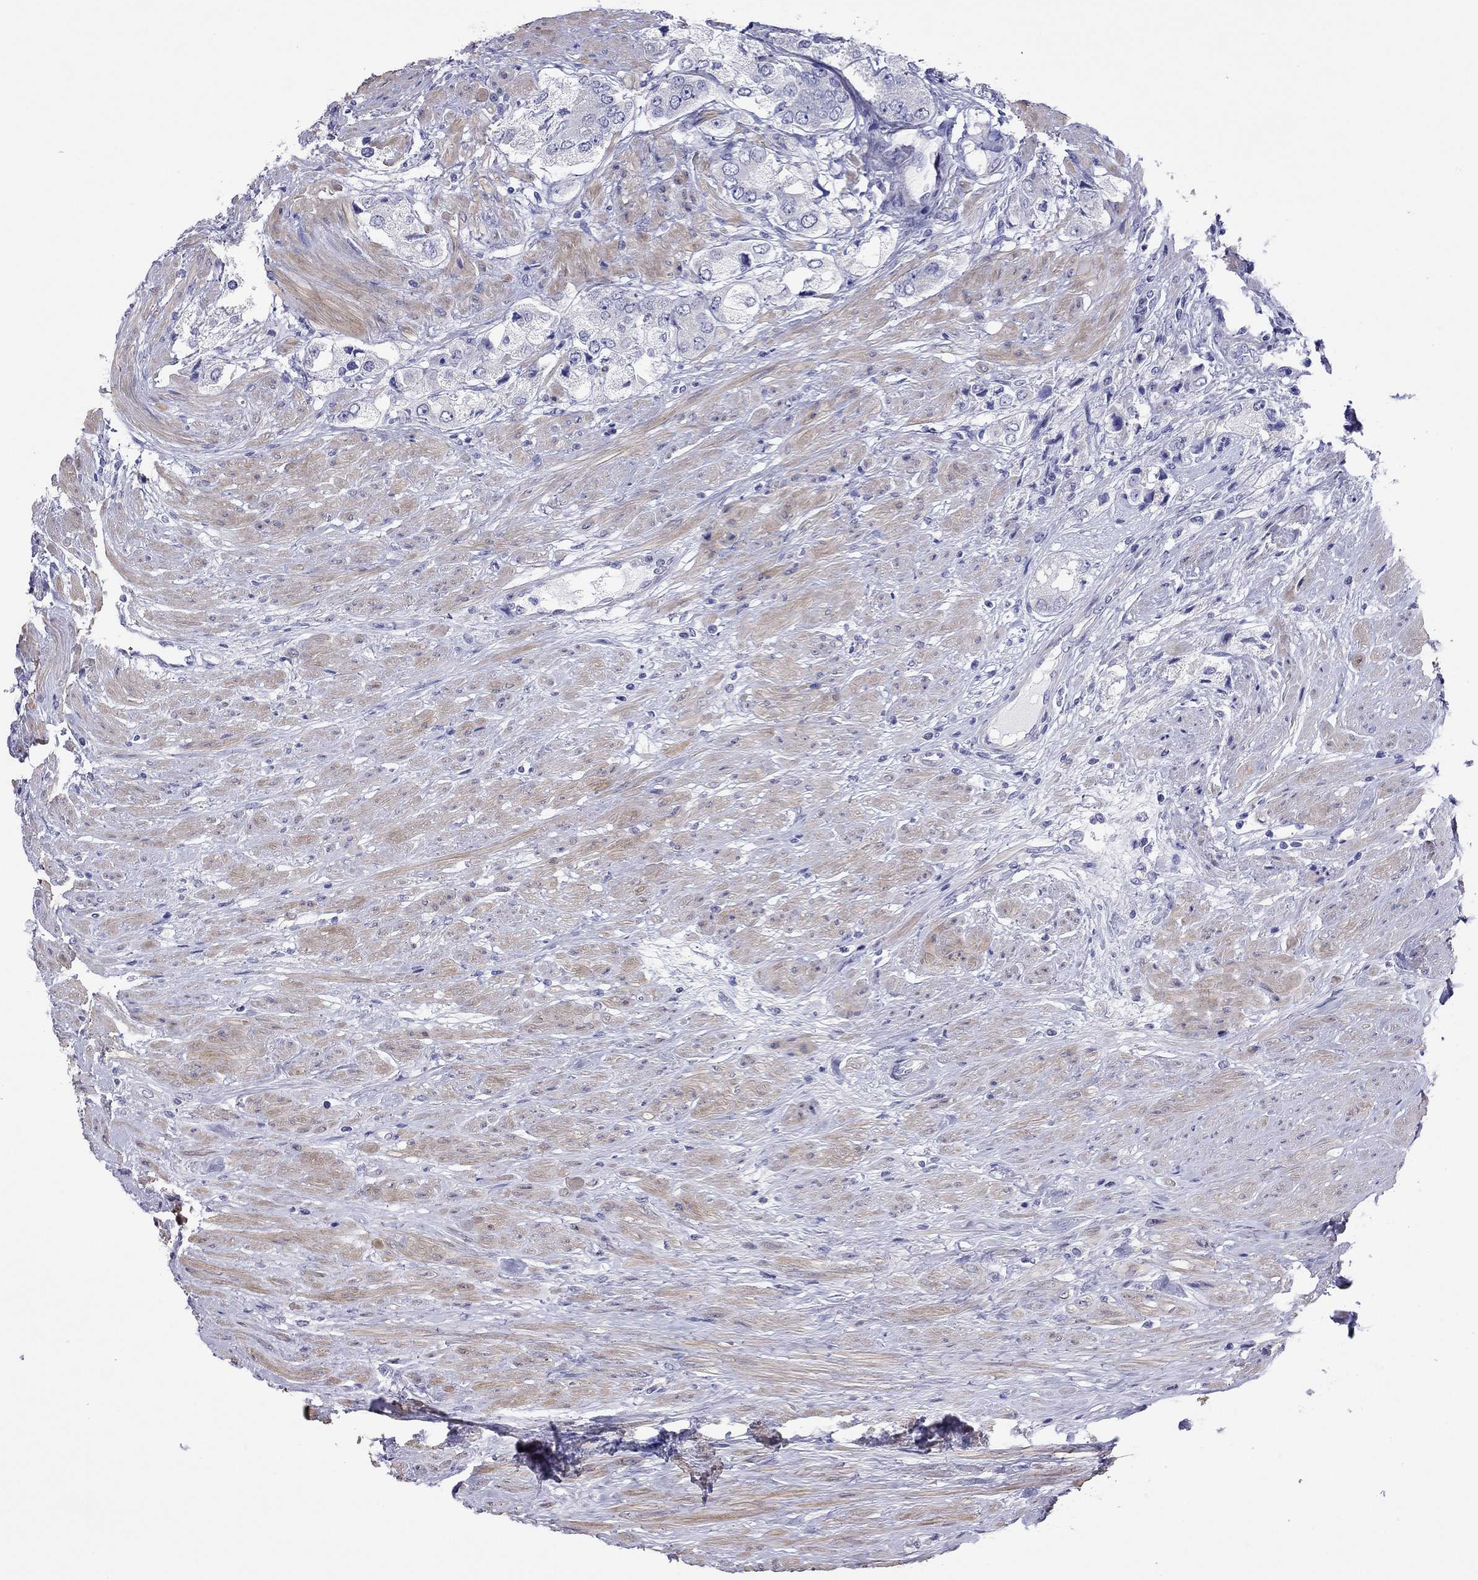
{"staining": {"intensity": "negative", "quantity": "none", "location": "none"}, "tissue": "prostate cancer", "cell_type": "Tumor cells", "image_type": "cancer", "snomed": [{"axis": "morphology", "description": "Adenocarcinoma, Low grade"}, {"axis": "topography", "description": "Prostate"}], "caption": "The image demonstrates no staining of tumor cells in prostate adenocarcinoma (low-grade).", "gene": "KIAA2012", "patient": {"sex": "male", "age": 69}}